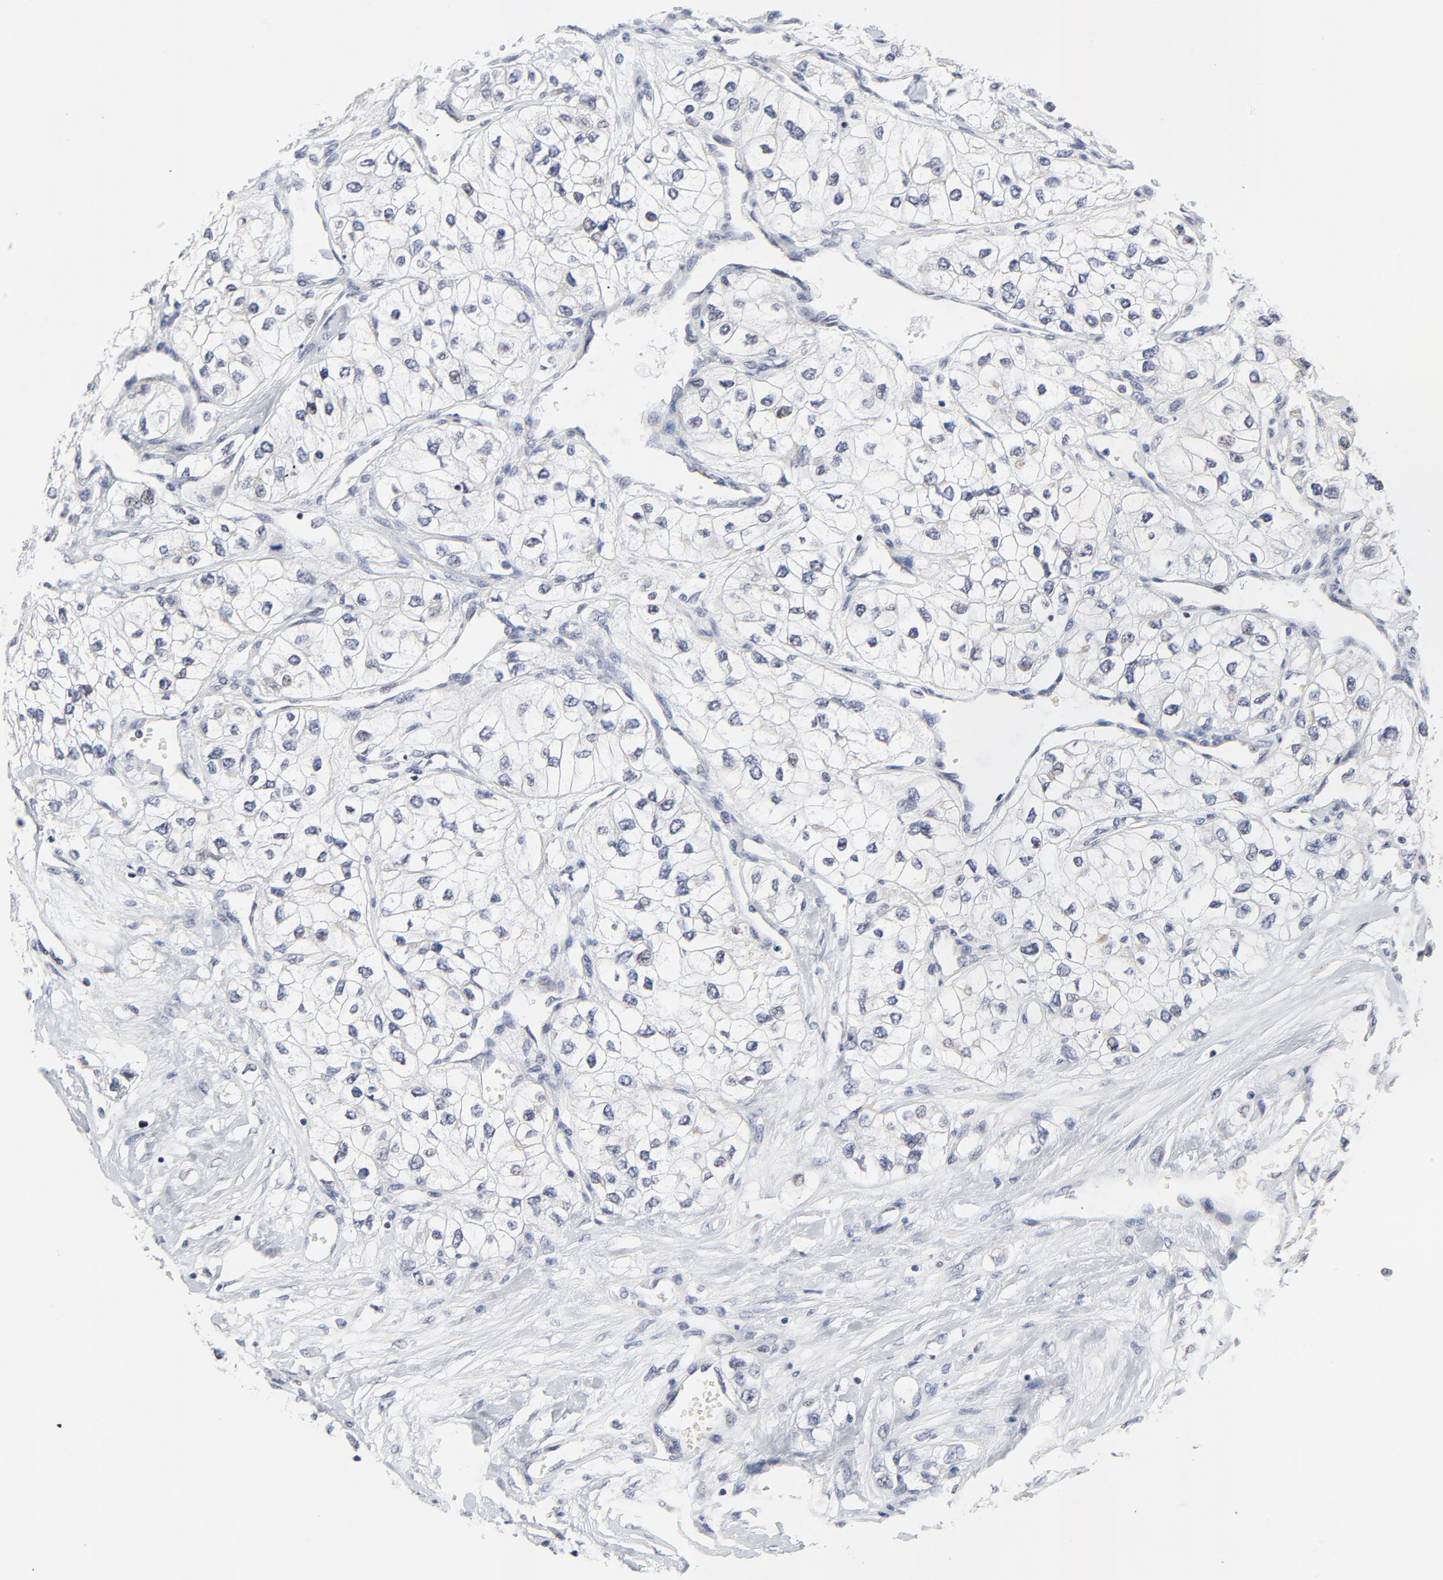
{"staining": {"intensity": "negative", "quantity": "none", "location": "none"}, "tissue": "renal cancer", "cell_type": "Tumor cells", "image_type": "cancer", "snomed": [{"axis": "morphology", "description": "Adenocarcinoma, NOS"}, {"axis": "topography", "description": "Kidney"}], "caption": "Tumor cells show no significant protein expression in renal adenocarcinoma.", "gene": "NLGN3", "patient": {"sex": "male", "age": 57}}